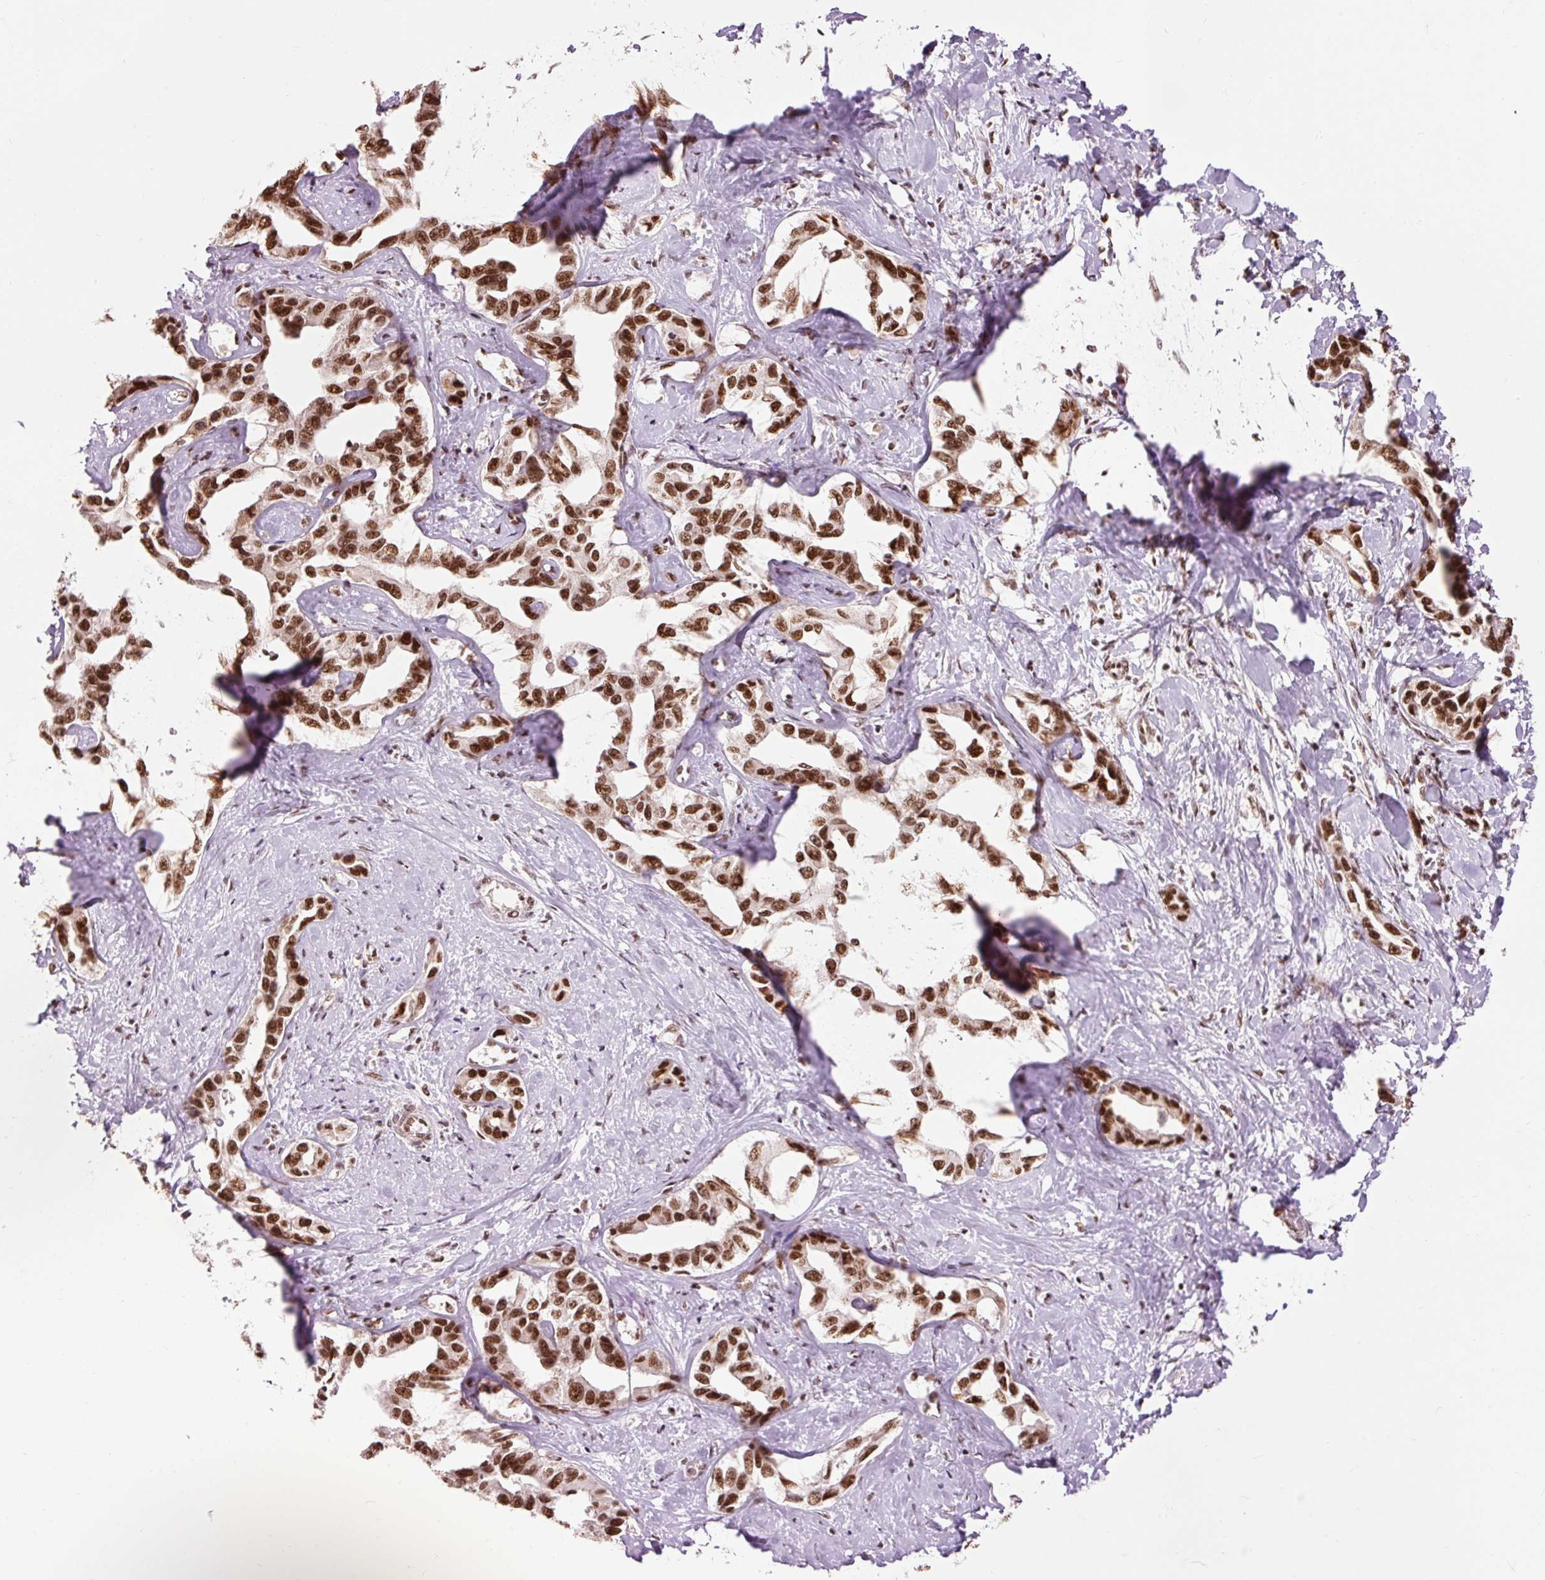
{"staining": {"intensity": "strong", "quantity": ">75%", "location": "nuclear"}, "tissue": "liver cancer", "cell_type": "Tumor cells", "image_type": "cancer", "snomed": [{"axis": "morphology", "description": "Cholangiocarcinoma"}, {"axis": "topography", "description": "Liver"}], "caption": "A brown stain highlights strong nuclear staining of a protein in liver cancer tumor cells.", "gene": "ZBTB44", "patient": {"sex": "male", "age": 59}}